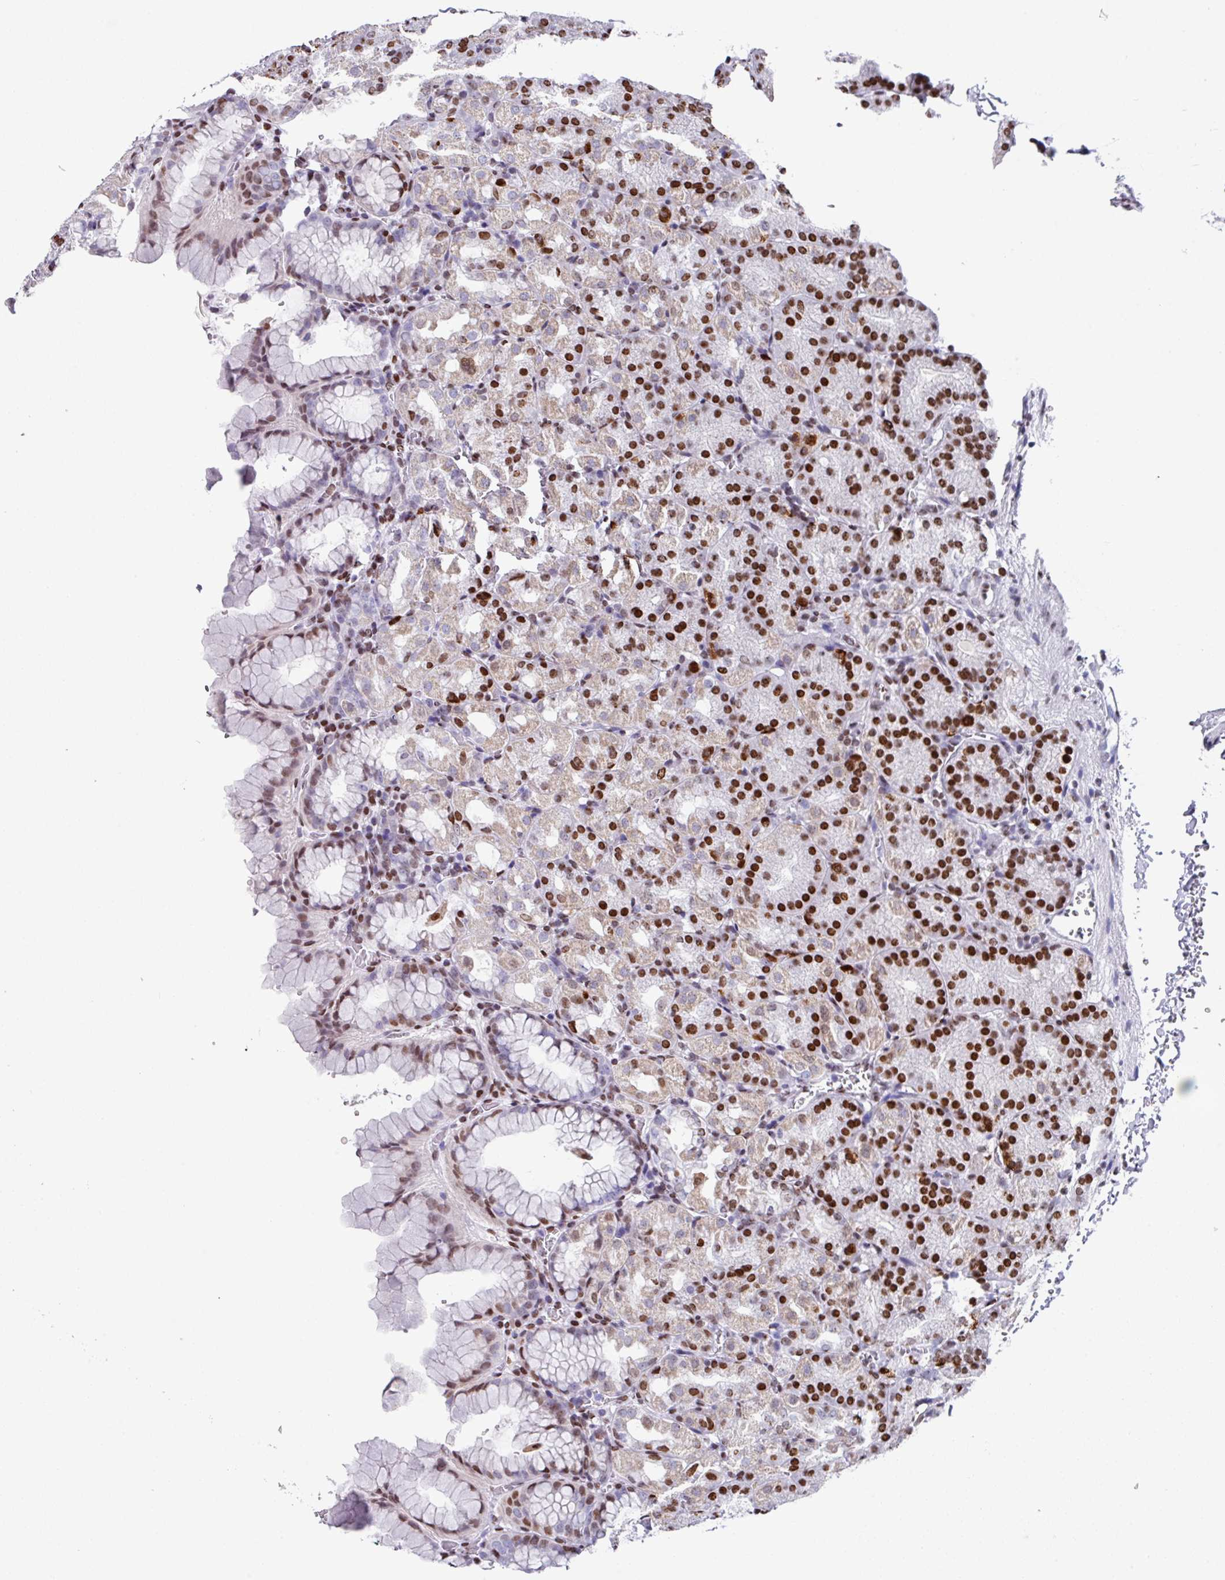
{"staining": {"intensity": "strong", "quantity": "25%-75%", "location": "cytoplasmic/membranous,nuclear"}, "tissue": "stomach", "cell_type": "Glandular cells", "image_type": "normal", "snomed": [{"axis": "morphology", "description": "Normal tissue, NOS"}, {"axis": "topography", "description": "Stomach, upper"}], "caption": "Immunohistochemistry of benign stomach demonstrates high levels of strong cytoplasmic/membranous,nuclear staining in approximately 25%-75% of glandular cells.", "gene": "TCF3", "patient": {"sex": "female", "age": 81}}